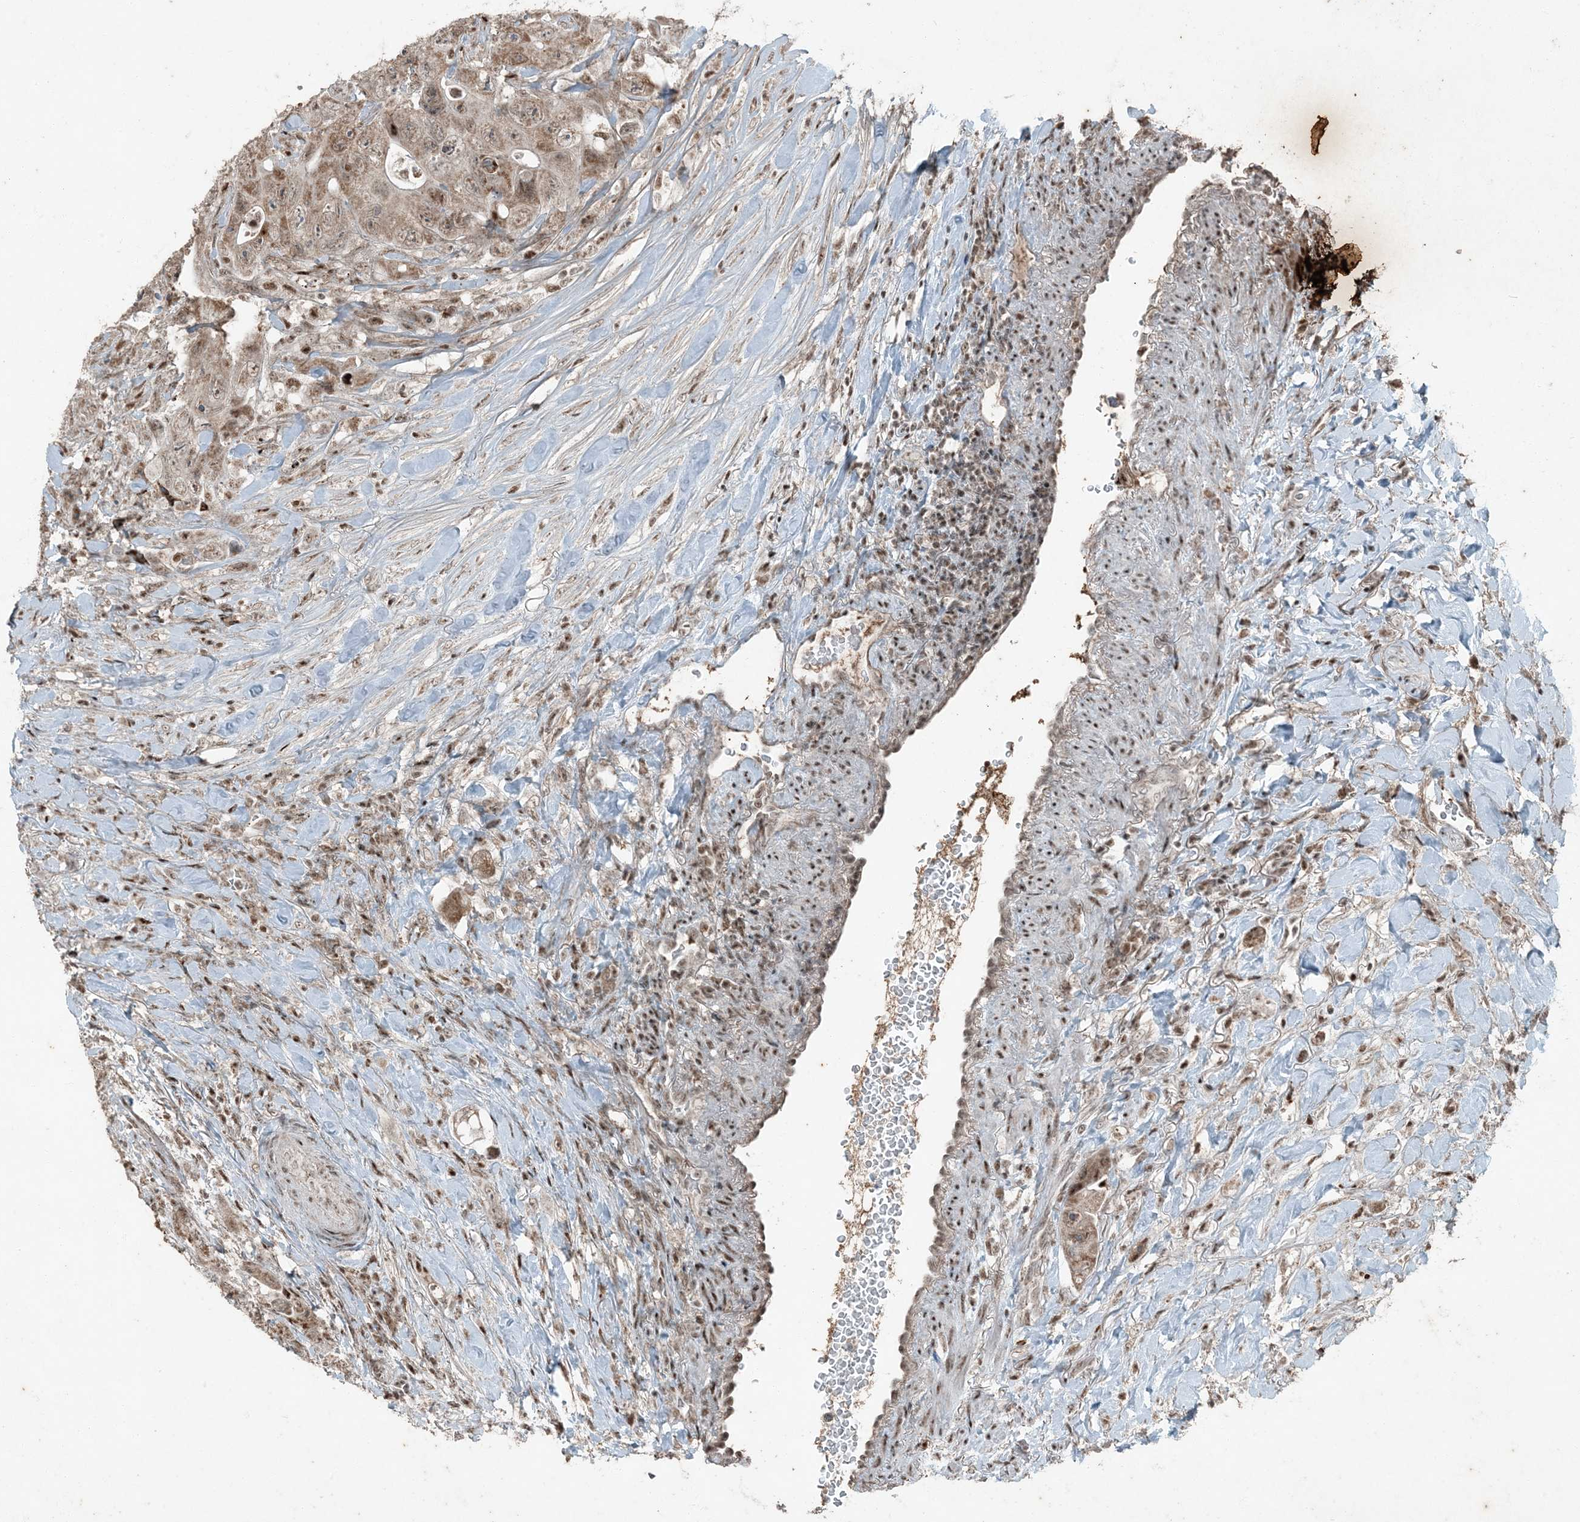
{"staining": {"intensity": "moderate", "quantity": ">75%", "location": "cytoplasmic/membranous,nuclear"}, "tissue": "colorectal cancer", "cell_type": "Tumor cells", "image_type": "cancer", "snomed": [{"axis": "morphology", "description": "Adenocarcinoma, NOS"}, {"axis": "topography", "description": "Colon"}], "caption": "Approximately >75% of tumor cells in human adenocarcinoma (colorectal) reveal moderate cytoplasmic/membranous and nuclear protein staining as visualized by brown immunohistochemical staining.", "gene": "TADA2B", "patient": {"sex": "female", "age": 46}}